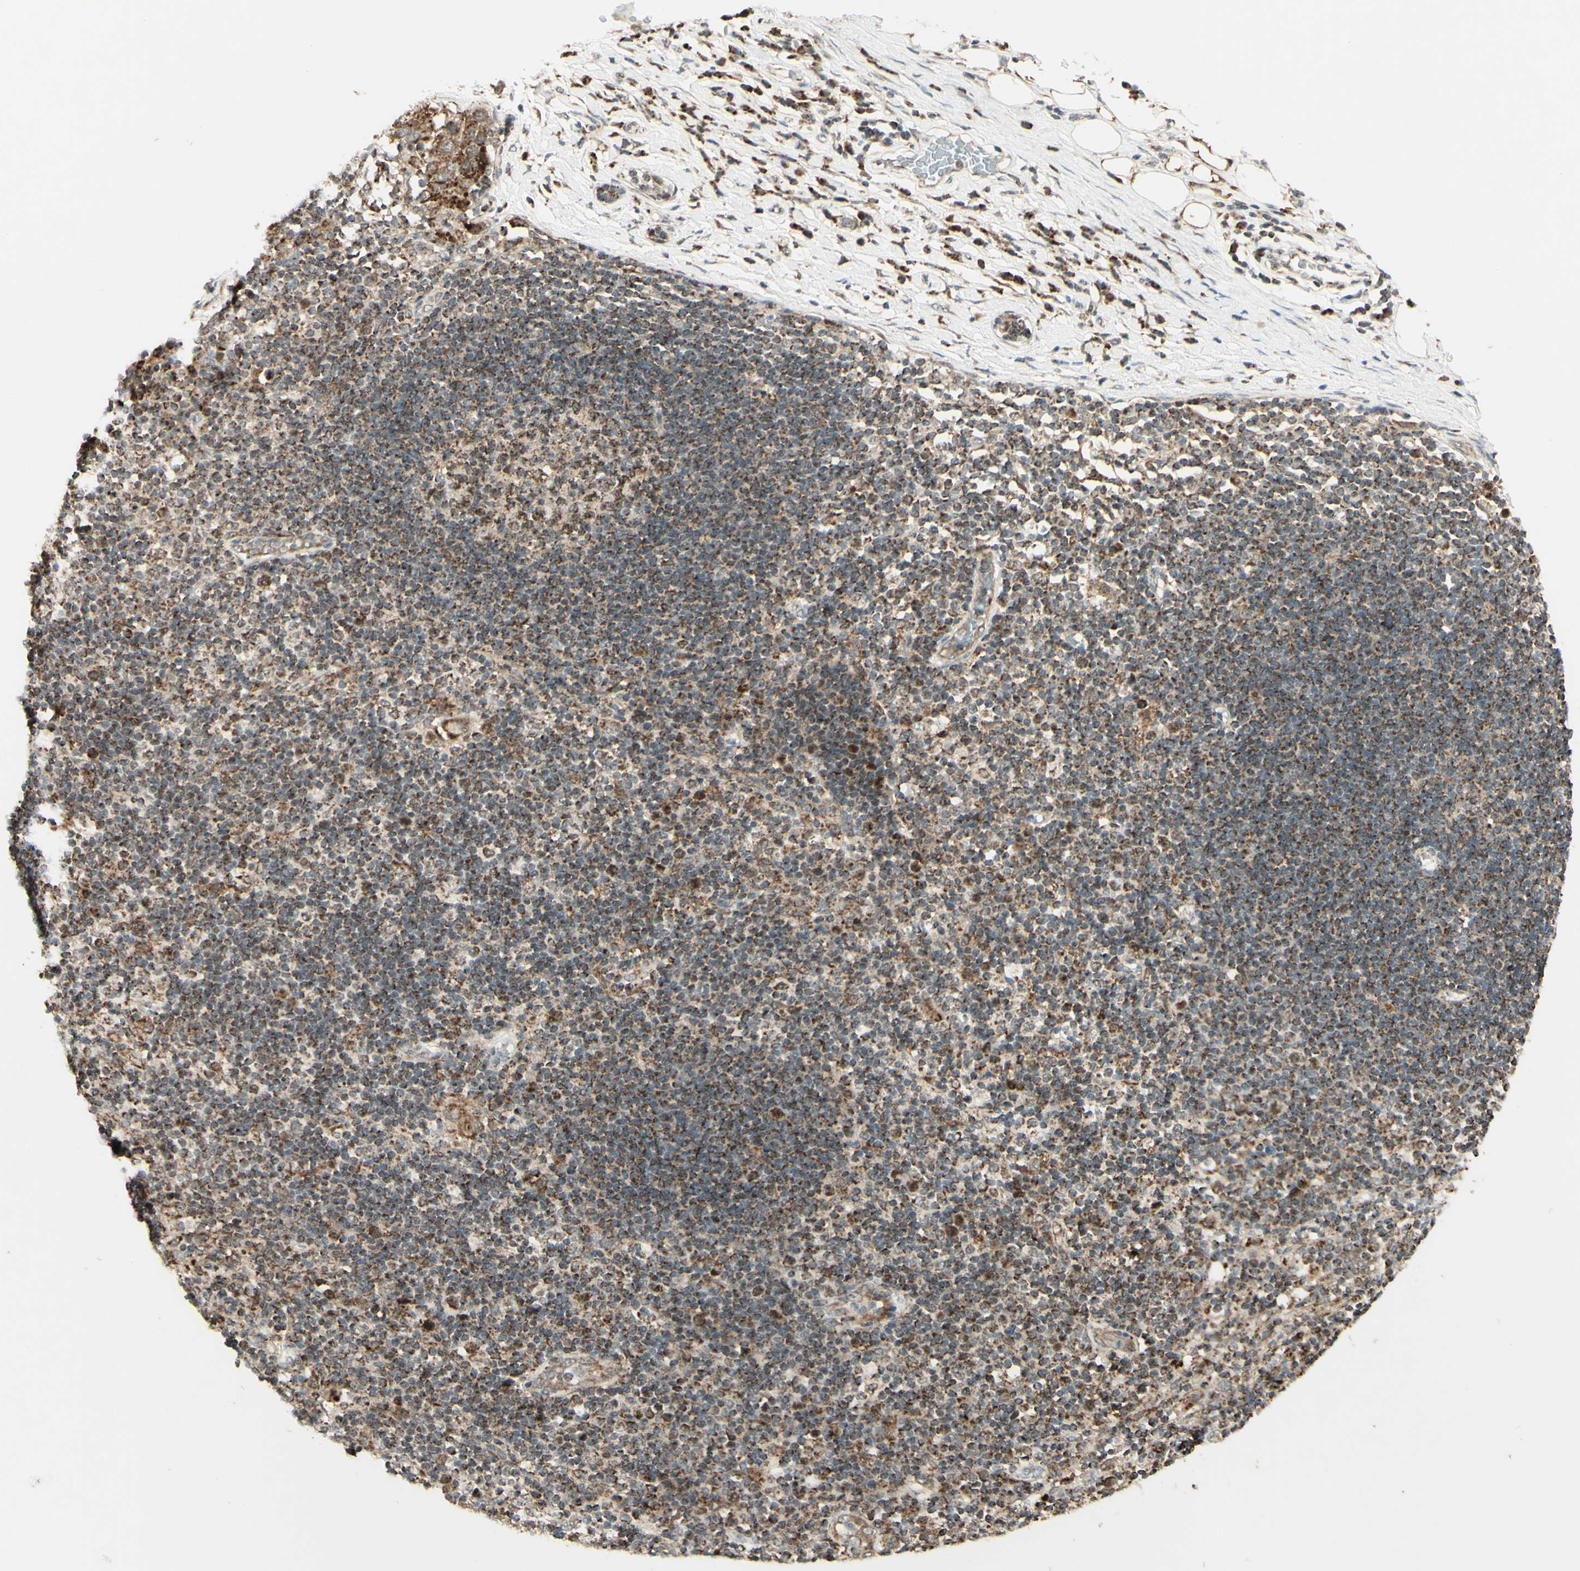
{"staining": {"intensity": "moderate", "quantity": ">75%", "location": "cytoplasmic/membranous"}, "tissue": "adipose tissue", "cell_type": "Adipocytes", "image_type": "normal", "snomed": [{"axis": "morphology", "description": "Normal tissue, NOS"}, {"axis": "morphology", "description": "Adenocarcinoma, NOS"}, {"axis": "topography", "description": "Esophagus"}], "caption": "Adipose tissue stained with DAB (3,3'-diaminobenzidine) immunohistochemistry (IHC) exhibits medium levels of moderate cytoplasmic/membranous expression in about >75% of adipocytes. (IHC, brightfield microscopy, high magnification).", "gene": "DHRS3", "patient": {"sex": "male", "age": 62}}